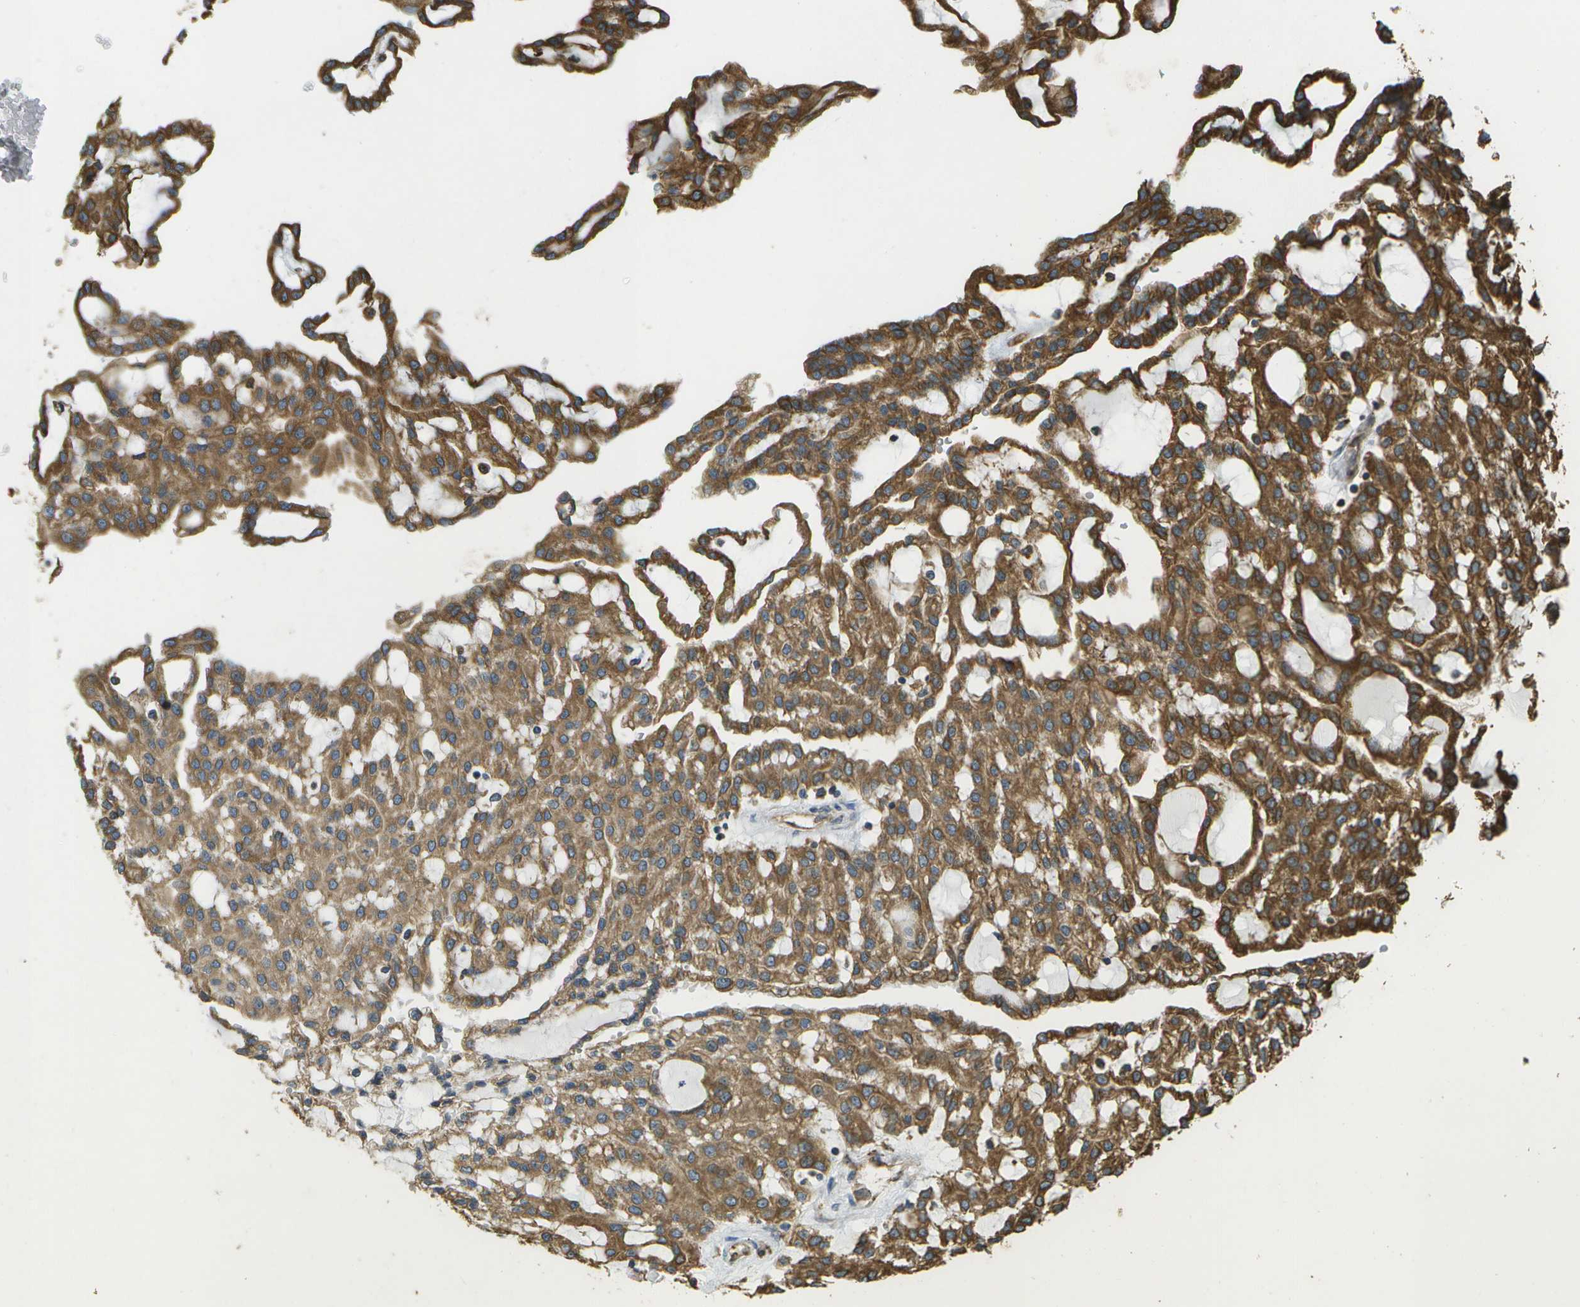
{"staining": {"intensity": "strong", "quantity": ">75%", "location": "cytoplasmic/membranous"}, "tissue": "renal cancer", "cell_type": "Tumor cells", "image_type": "cancer", "snomed": [{"axis": "morphology", "description": "Adenocarcinoma, NOS"}, {"axis": "topography", "description": "Kidney"}], "caption": "Renal cancer tissue demonstrates strong cytoplasmic/membranous staining in approximately >75% of tumor cells, visualized by immunohistochemistry. Nuclei are stained in blue.", "gene": "PDIA4", "patient": {"sex": "male", "age": 63}}